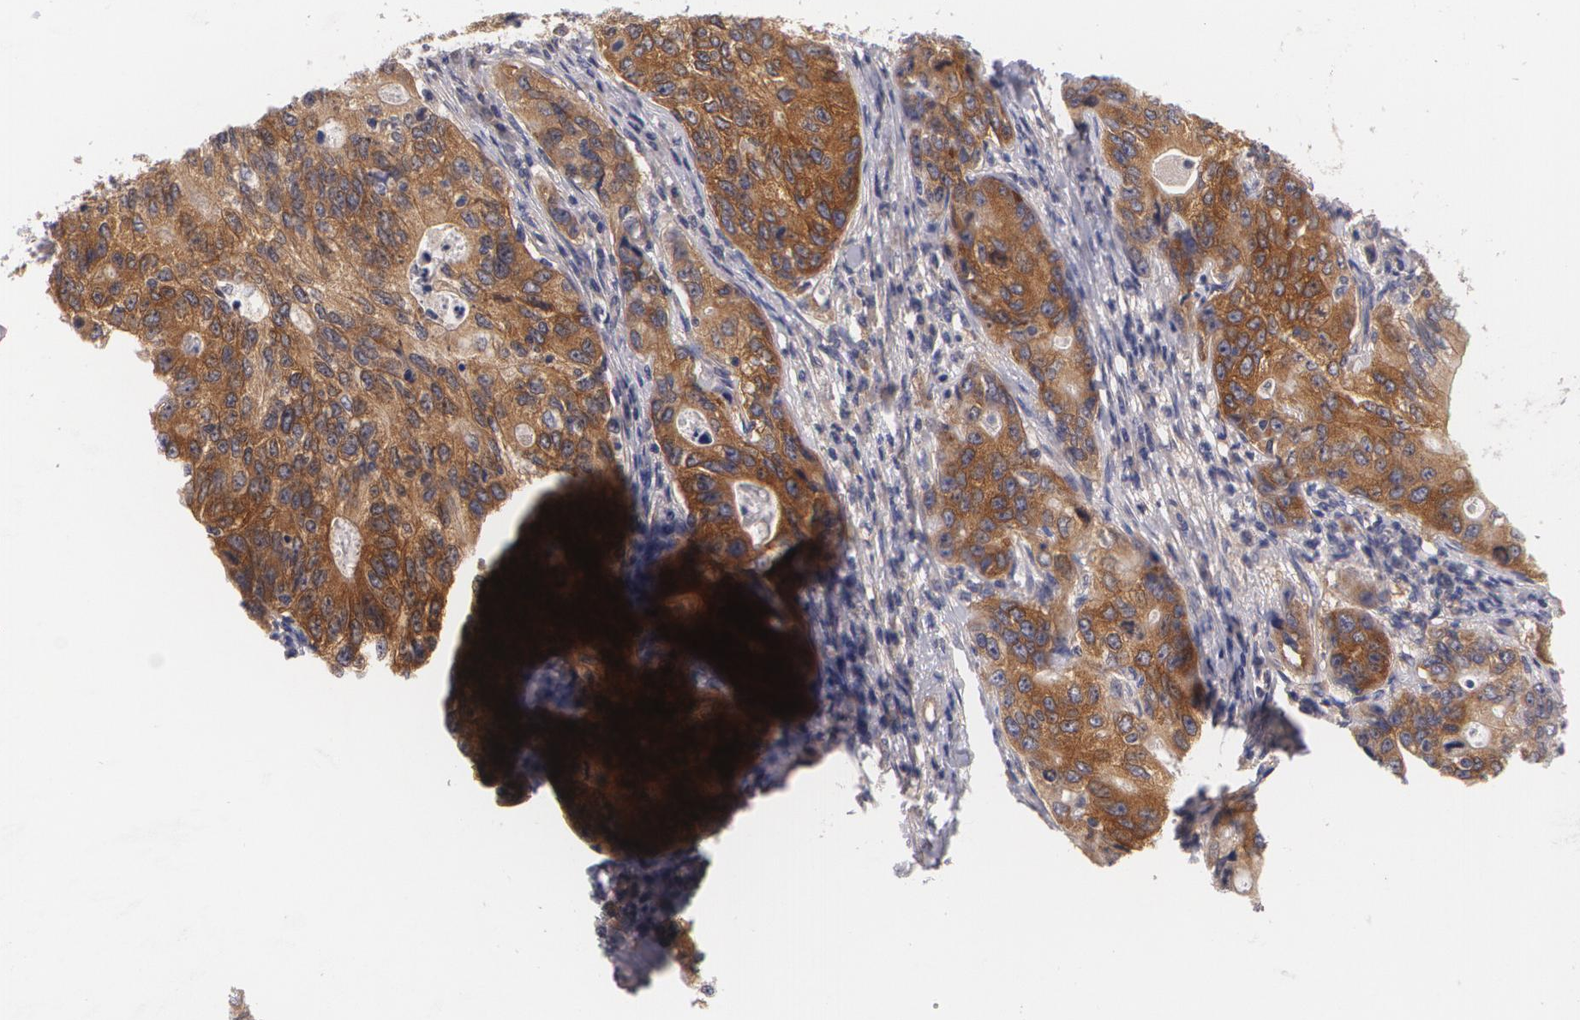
{"staining": {"intensity": "strong", "quantity": ">75%", "location": "cytoplasmic/membranous"}, "tissue": "stomach cancer", "cell_type": "Tumor cells", "image_type": "cancer", "snomed": [{"axis": "morphology", "description": "Adenocarcinoma, NOS"}, {"axis": "topography", "description": "Esophagus"}, {"axis": "topography", "description": "Stomach"}], "caption": "Immunohistochemical staining of human stomach cancer demonstrates strong cytoplasmic/membranous protein expression in about >75% of tumor cells.", "gene": "CASK", "patient": {"sex": "male", "age": 74}}